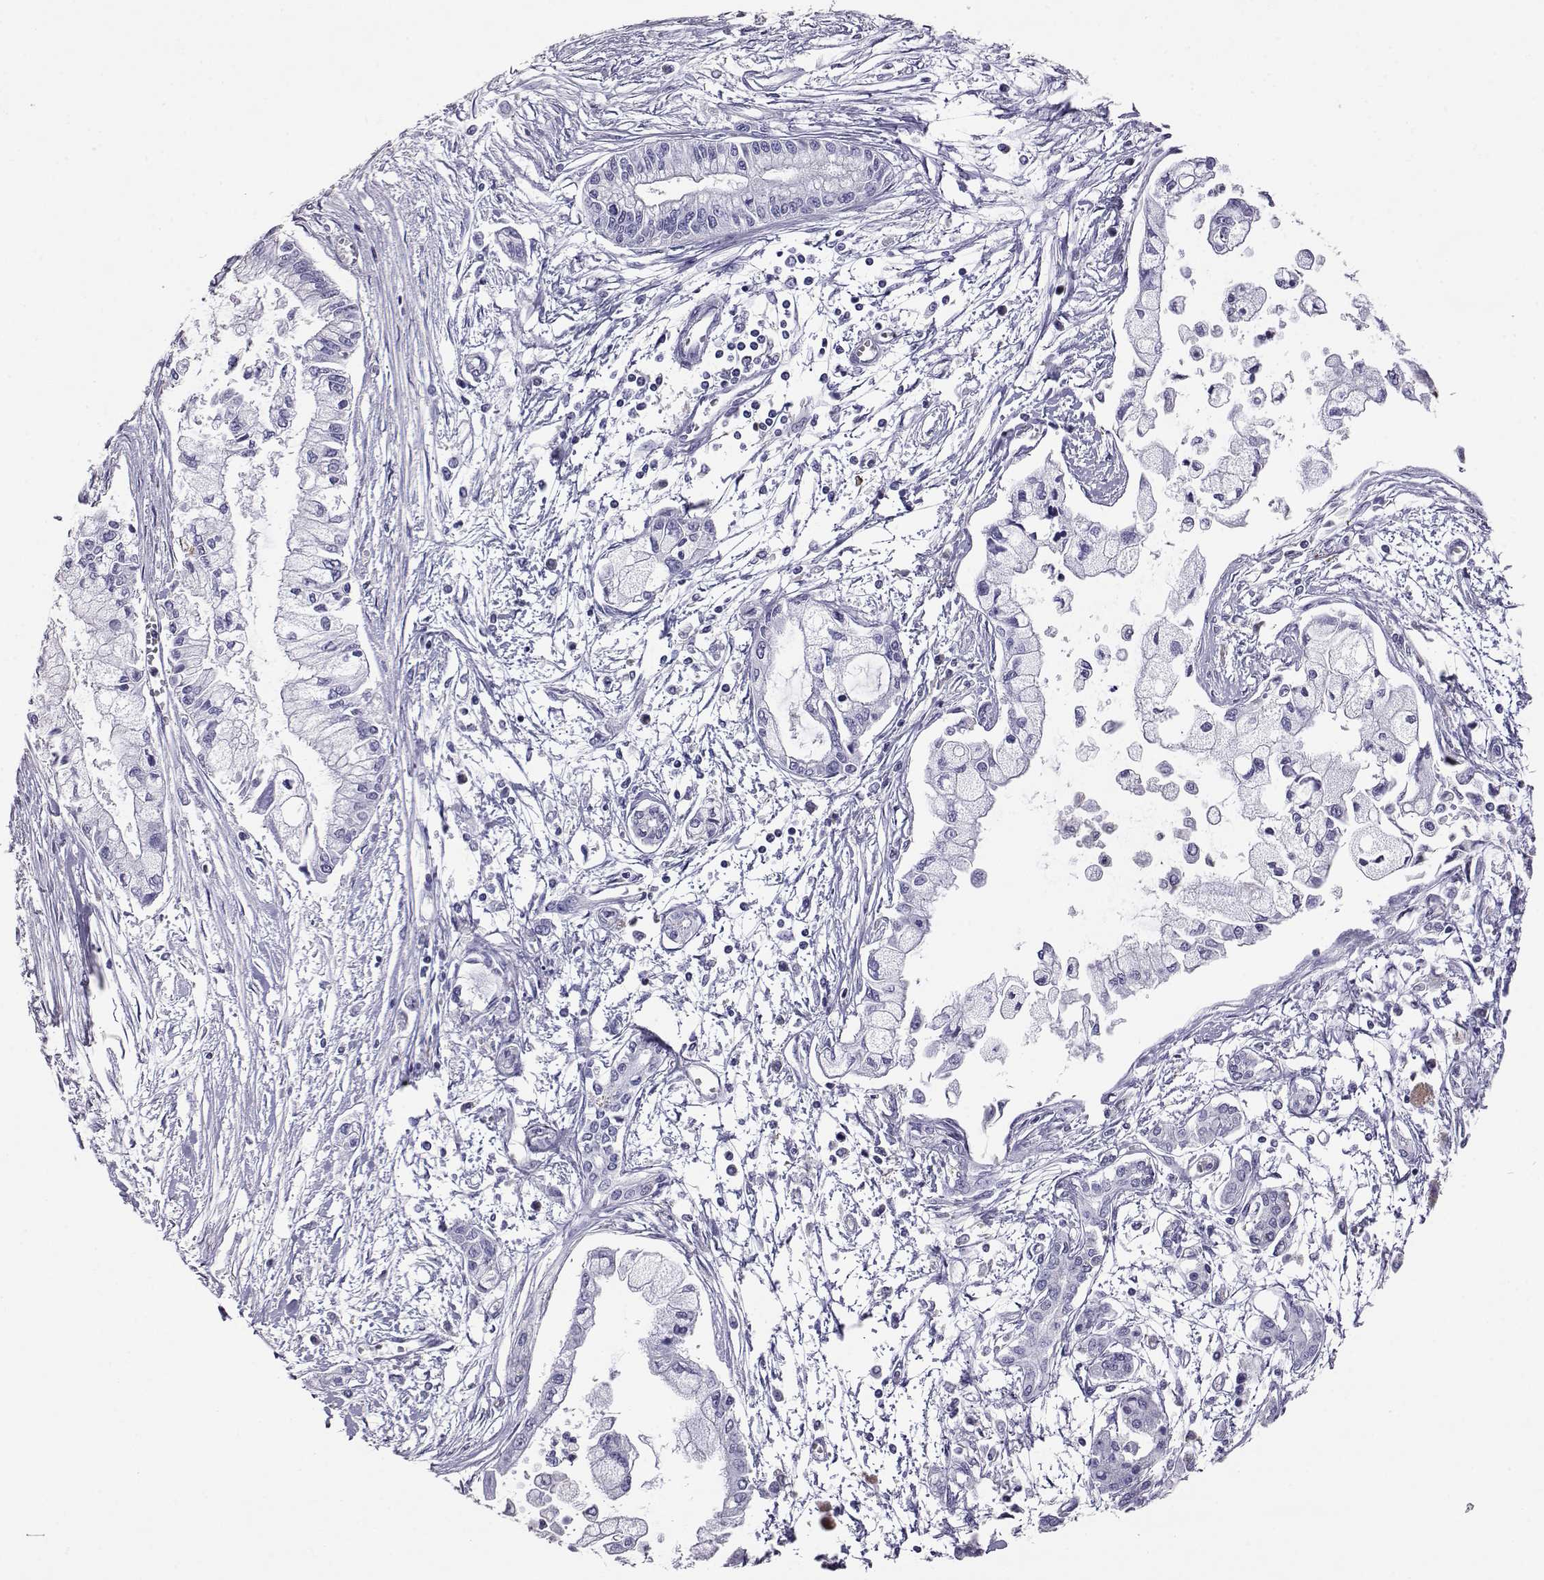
{"staining": {"intensity": "negative", "quantity": "none", "location": "none"}, "tissue": "pancreatic cancer", "cell_type": "Tumor cells", "image_type": "cancer", "snomed": [{"axis": "morphology", "description": "Adenocarcinoma, NOS"}, {"axis": "topography", "description": "Pancreas"}], "caption": "Immunohistochemistry micrograph of neoplastic tissue: pancreatic adenocarcinoma stained with DAB shows no significant protein staining in tumor cells. The staining is performed using DAB (3,3'-diaminobenzidine) brown chromogen with nuclei counter-stained in using hematoxylin.", "gene": "AKR1B1", "patient": {"sex": "male", "age": 54}}